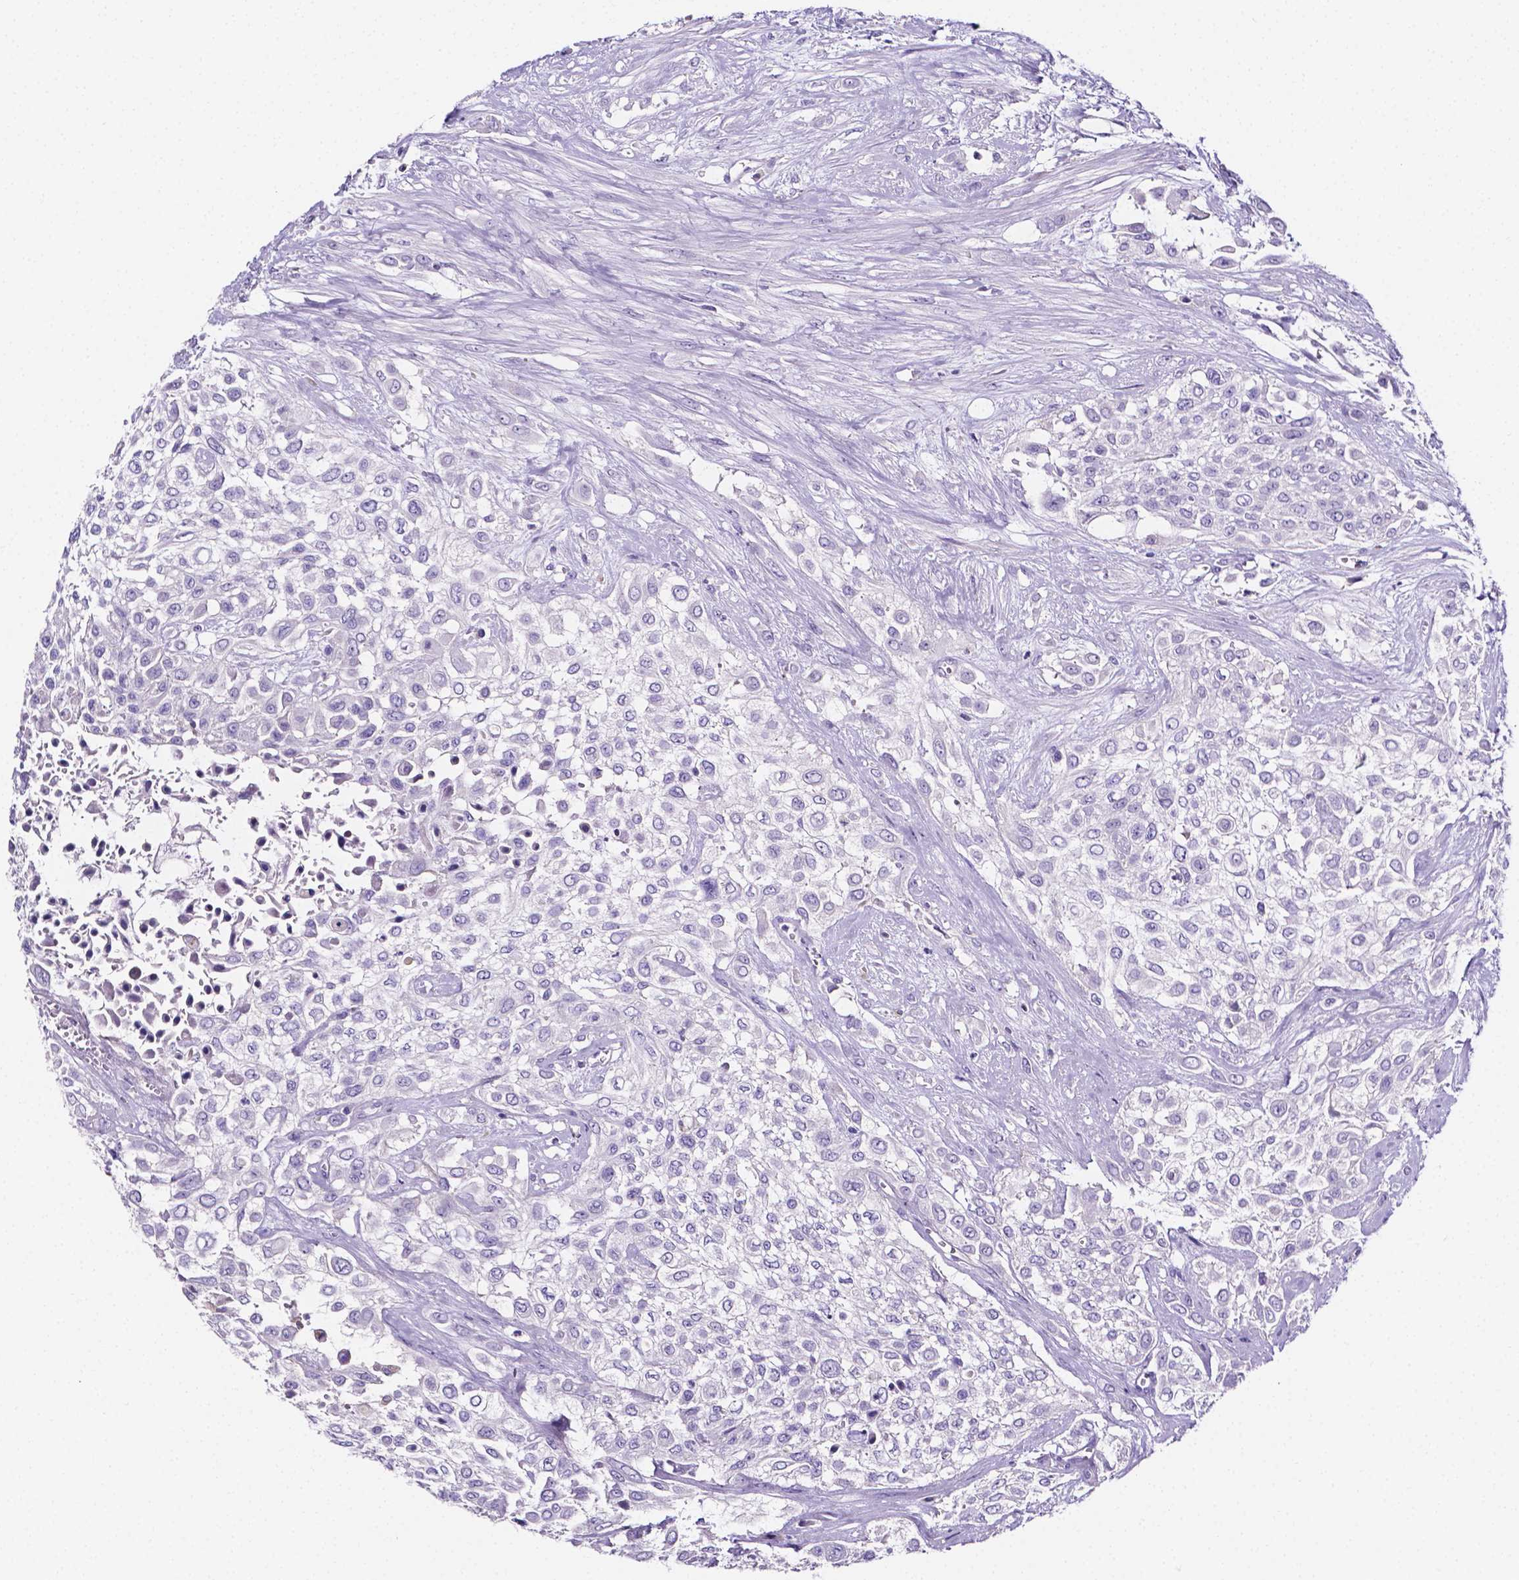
{"staining": {"intensity": "negative", "quantity": "none", "location": "none"}, "tissue": "urothelial cancer", "cell_type": "Tumor cells", "image_type": "cancer", "snomed": [{"axis": "morphology", "description": "Urothelial carcinoma, High grade"}, {"axis": "topography", "description": "Urinary bladder"}], "caption": "This is an IHC micrograph of human urothelial cancer. There is no expression in tumor cells.", "gene": "NRGN", "patient": {"sex": "male", "age": 57}}